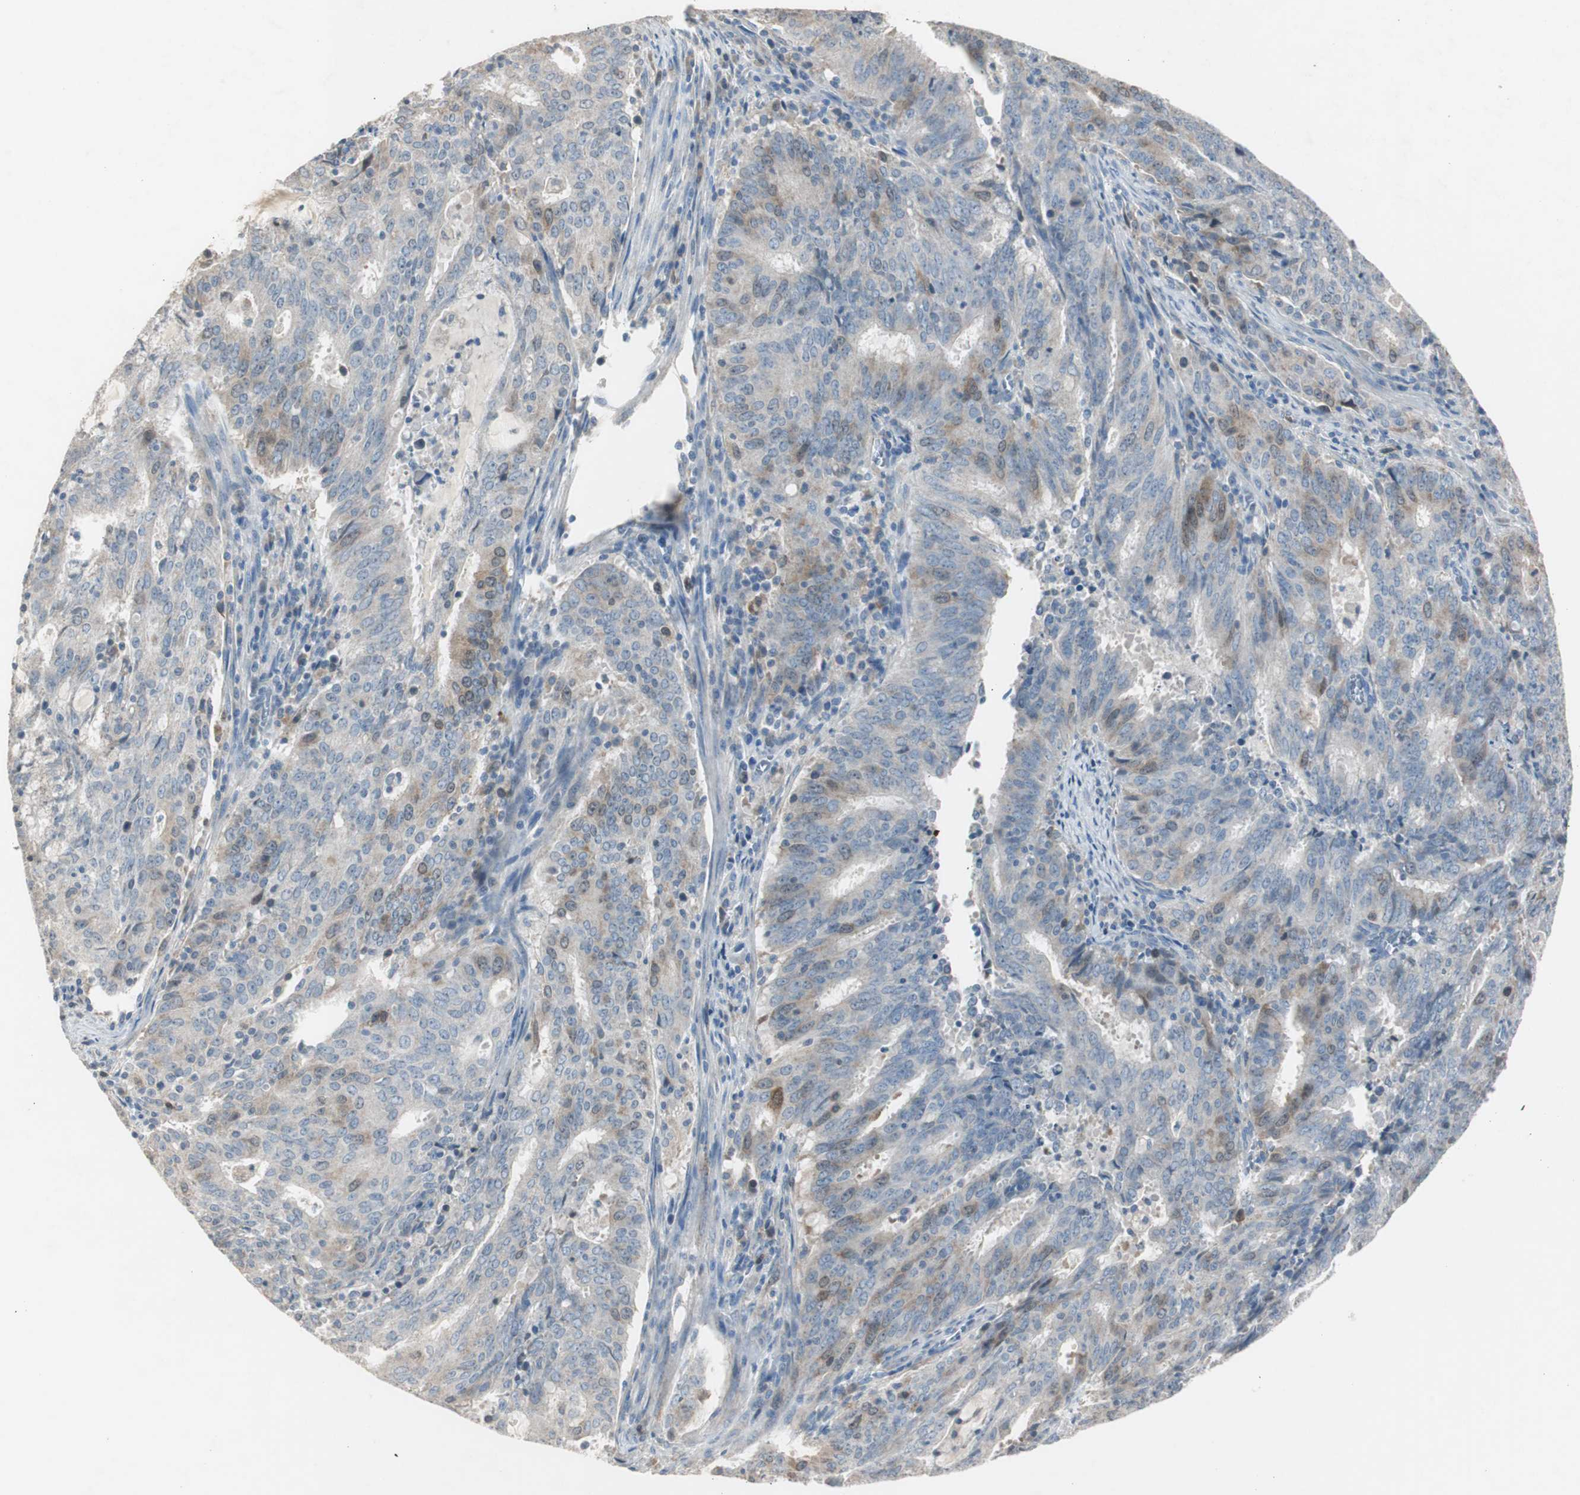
{"staining": {"intensity": "weak", "quantity": "25%-75%", "location": "cytoplasmic/membranous"}, "tissue": "cervical cancer", "cell_type": "Tumor cells", "image_type": "cancer", "snomed": [{"axis": "morphology", "description": "Adenocarcinoma, NOS"}, {"axis": "topography", "description": "Cervix"}], "caption": "Protein staining demonstrates weak cytoplasmic/membranous staining in approximately 25%-75% of tumor cells in cervical adenocarcinoma.", "gene": "TK1", "patient": {"sex": "female", "age": 44}}